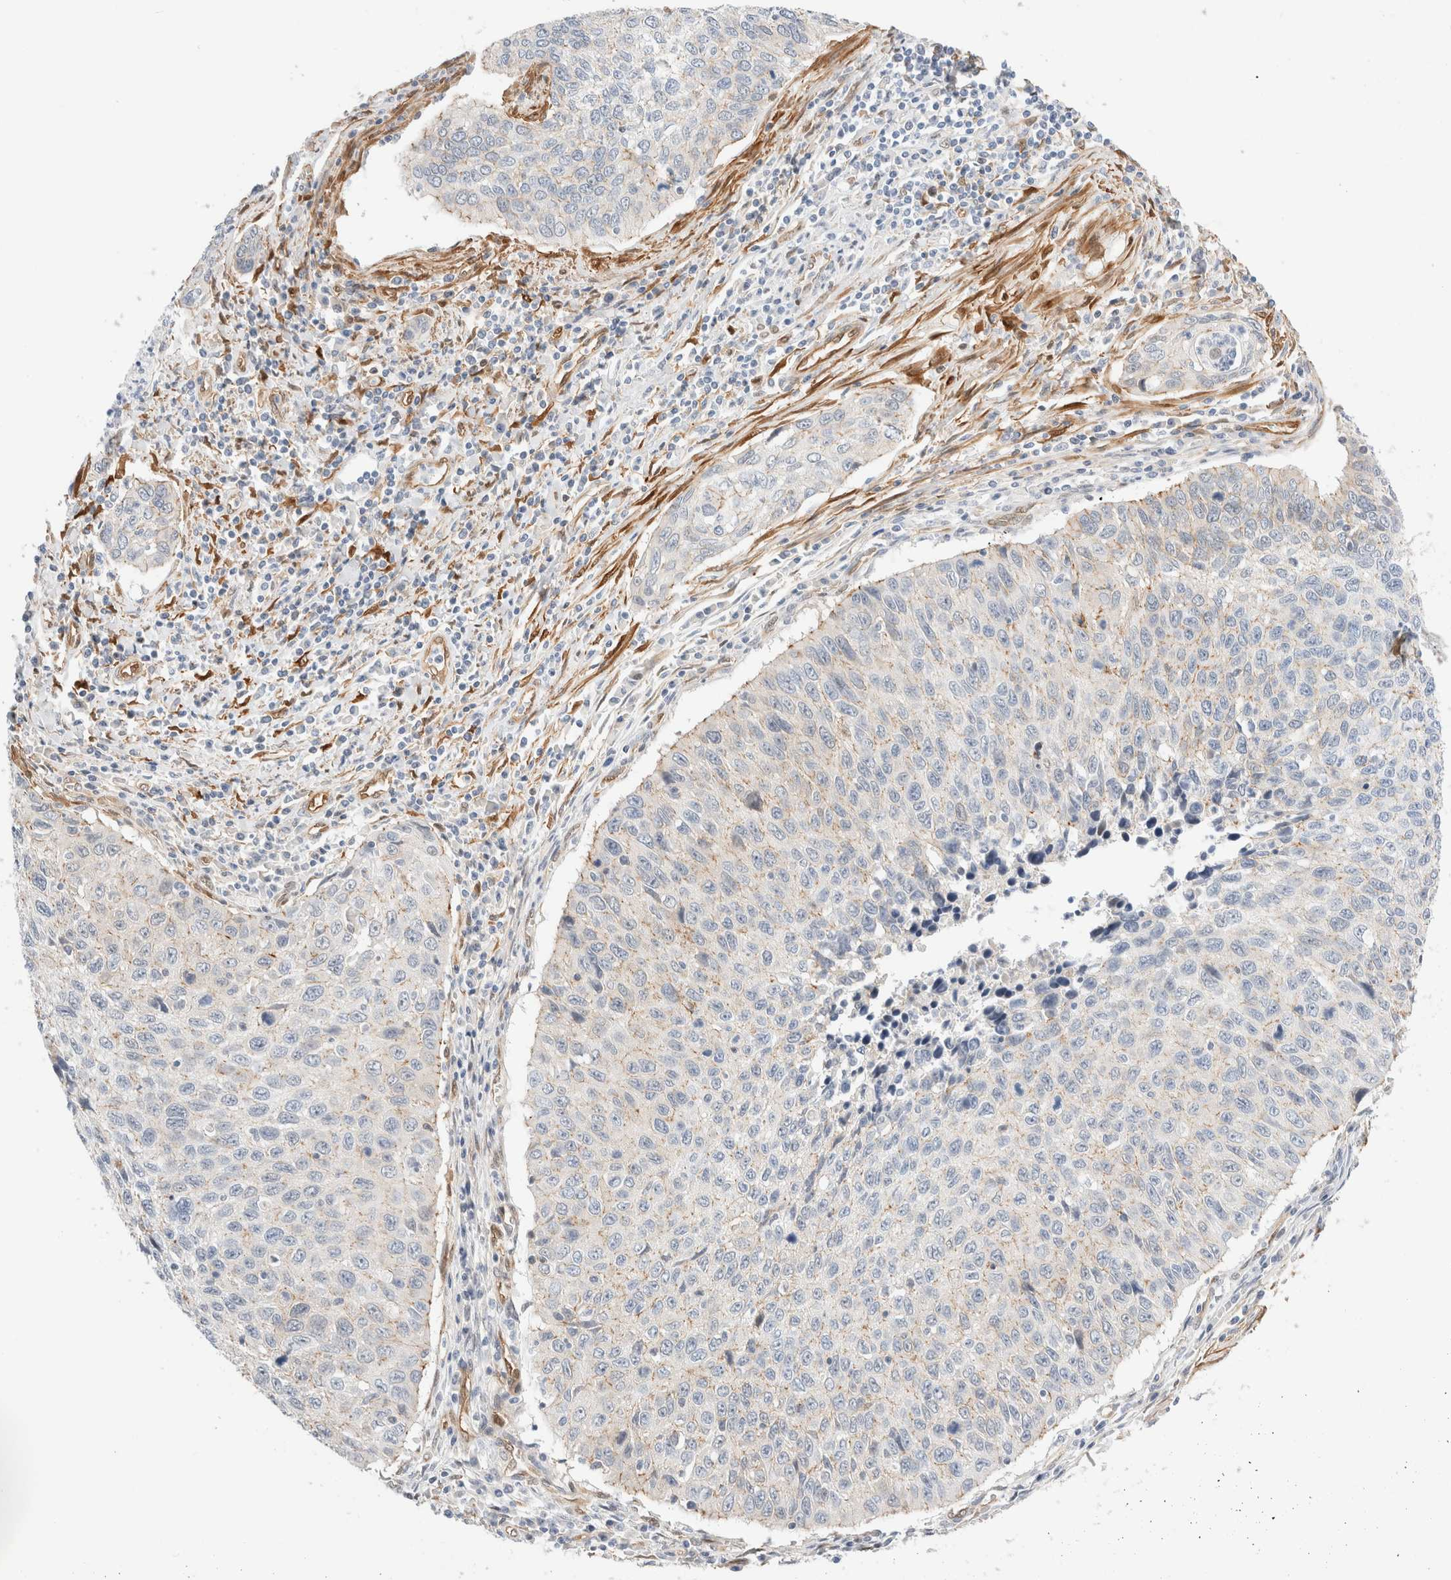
{"staining": {"intensity": "negative", "quantity": "none", "location": "none"}, "tissue": "cervical cancer", "cell_type": "Tumor cells", "image_type": "cancer", "snomed": [{"axis": "morphology", "description": "Squamous cell carcinoma, NOS"}, {"axis": "topography", "description": "Cervix"}], "caption": "This is a photomicrograph of IHC staining of cervical cancer (squamous cell carcinoma), which shows no expression in tumor cells.", "gene": "LMCD1", "patient": {"sex": "female", "age": 53}}